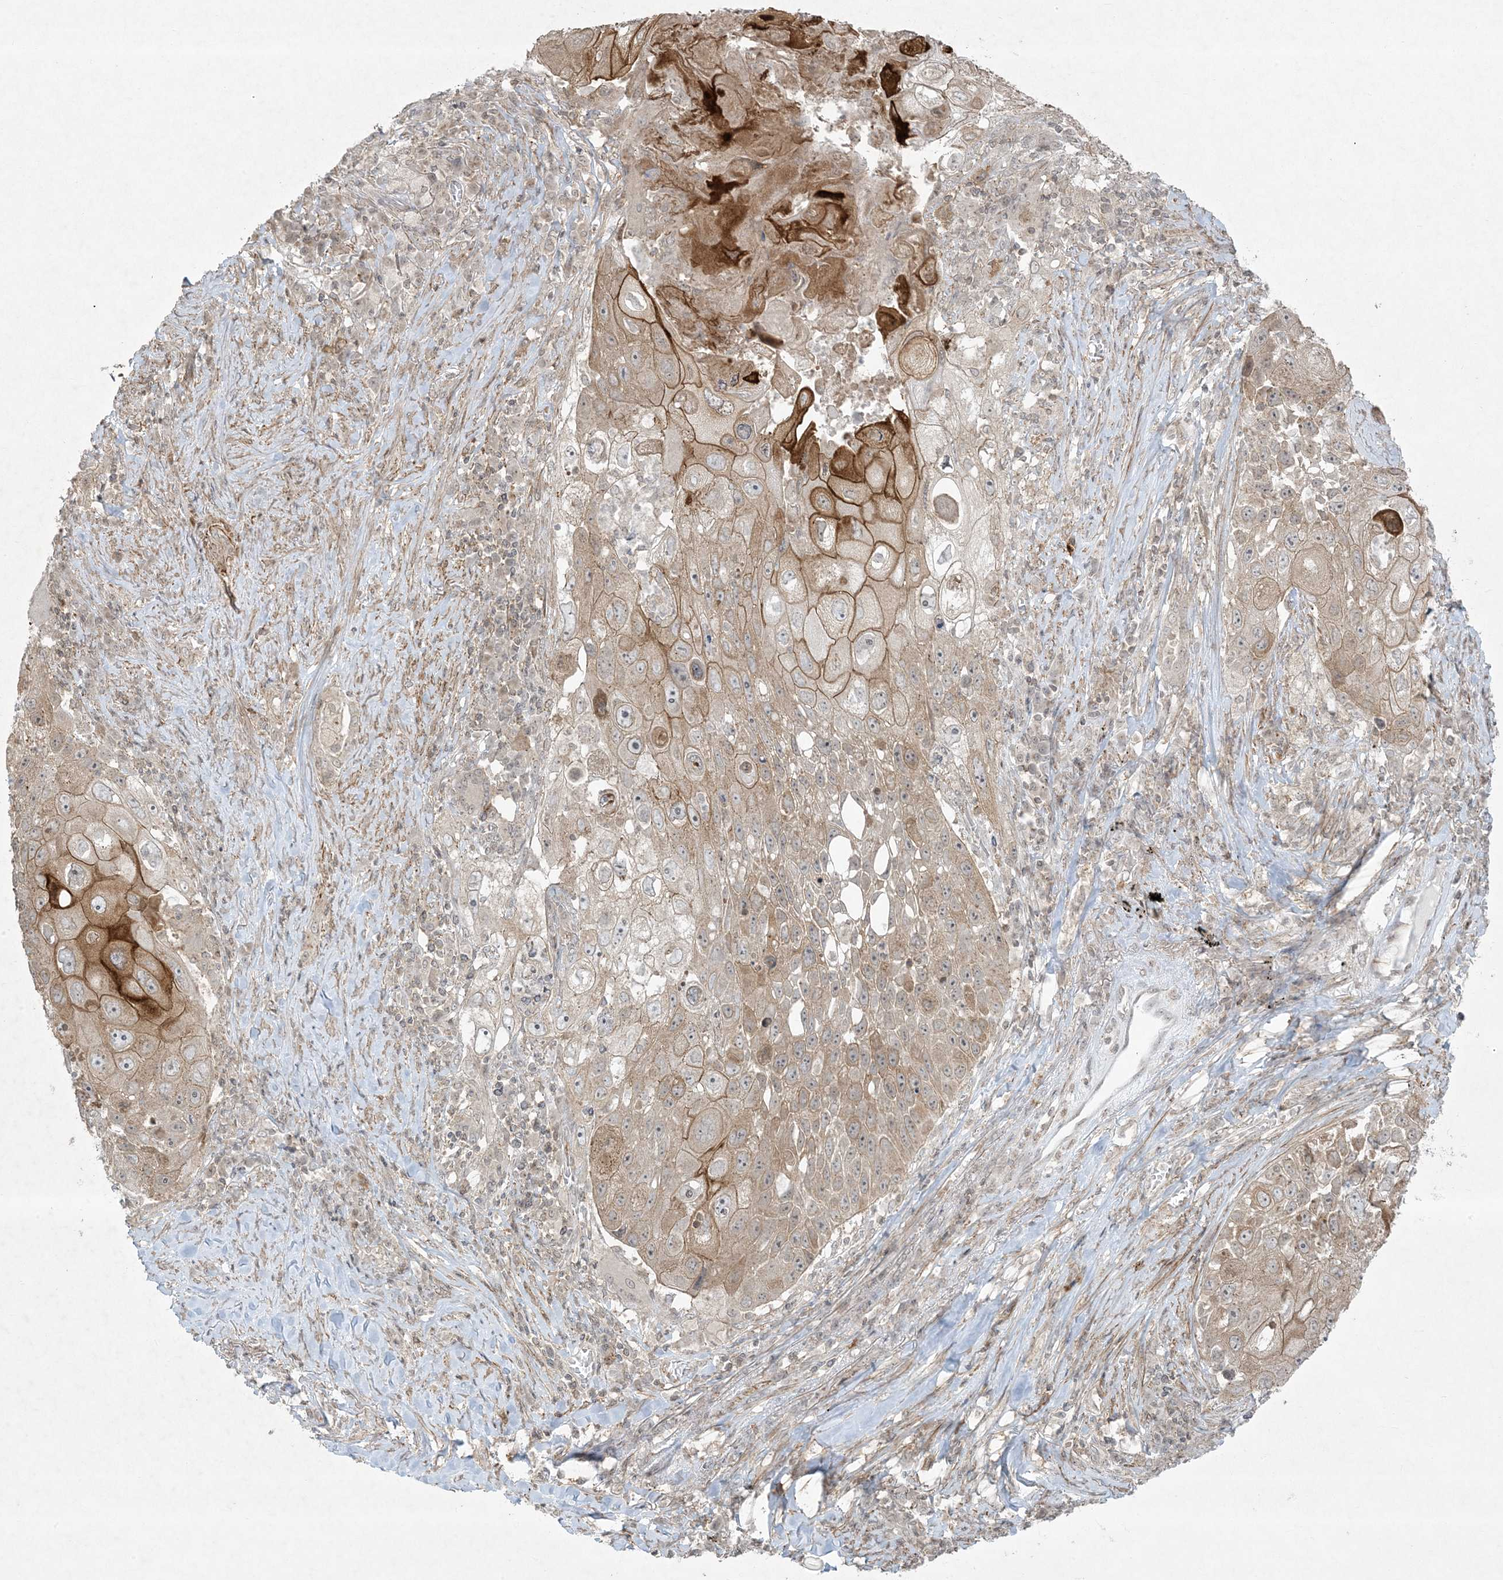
{"staining": {"intensity": "moderate", "quantity": "<25%", "location": "cytoplasmic/membranous"}, "tissue": "lung cancer", "cell_type": "Tumor cells", "image_type": "cancer", "snomed": [{"axis": "morphology", "description": "Squamous cell carcinoma, NOS"}, {"axis": "topography", "description": "Lung"}], "caption": "A brown stain labels moderate cytoplasmic/membranous positivity of a protein in lung cancer (squamous cell carcinoma) tumor cells. The protein is shown in brown color, while the nuclei are stained blue.", "gene": "ZNF263", "patient": {"sex": "male", "age": 61}}